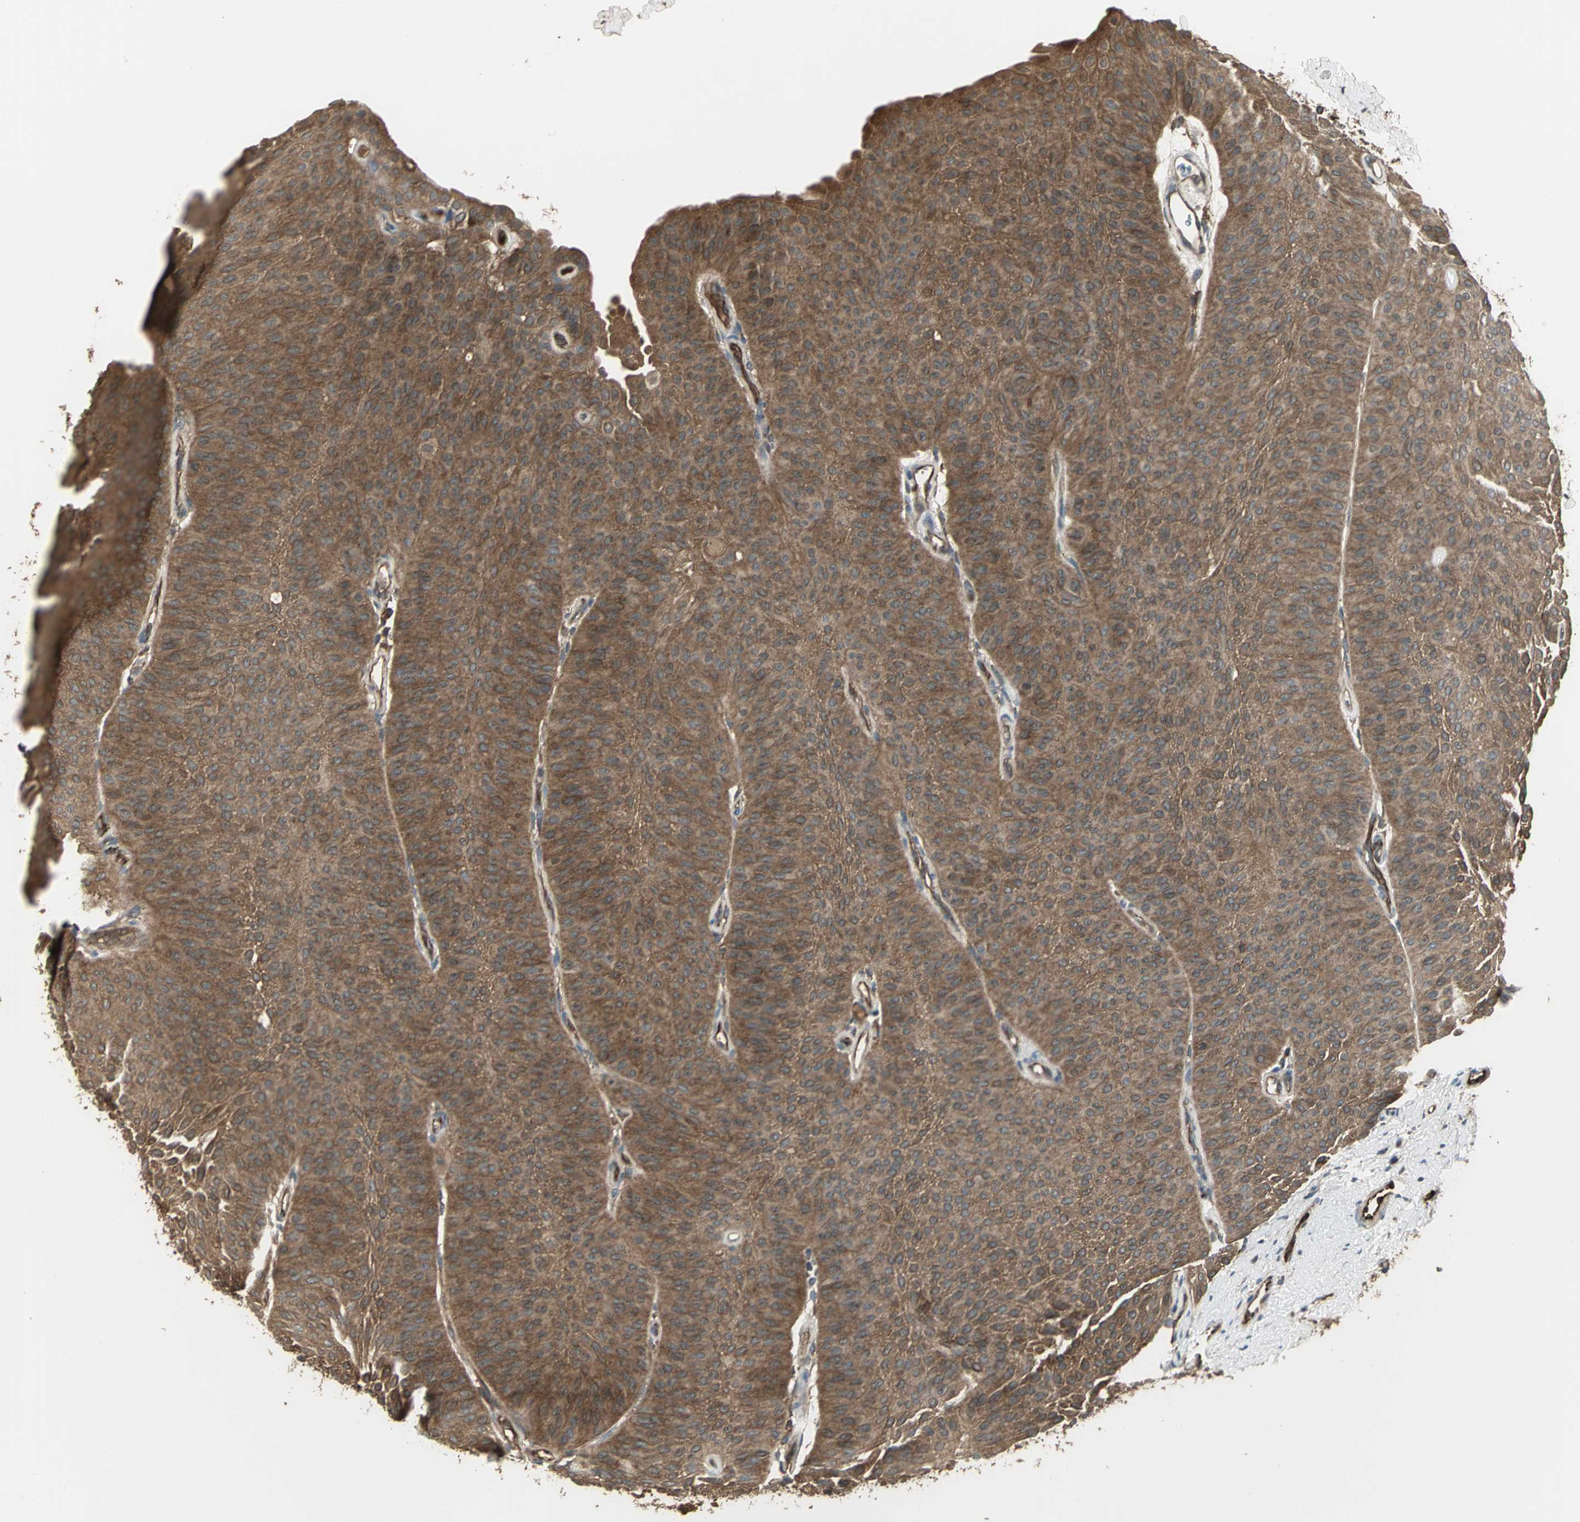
{"staining": {"intensity": "moderate", "quantity": ">75%", "location": "cytoplasmic/membranous"}, "tissue": "urothelial cancer", "cell_type": "Tumor cells", "image_type": "cancer", "snomed": [{"axis": "morphology", "description": "Urothelial carcinoma, Low grade"}, {"axis": "topography", "description": "Urinary bladder"}], "caption": "Approximately >75% of tumor cells in human urothelial cancer show moderate cytoplasmic/membranous protein staining as visualized by brown immunohistochemical staining.", "gene": "PRXL2B", "patient": {"sex": "female", "age": 60}}